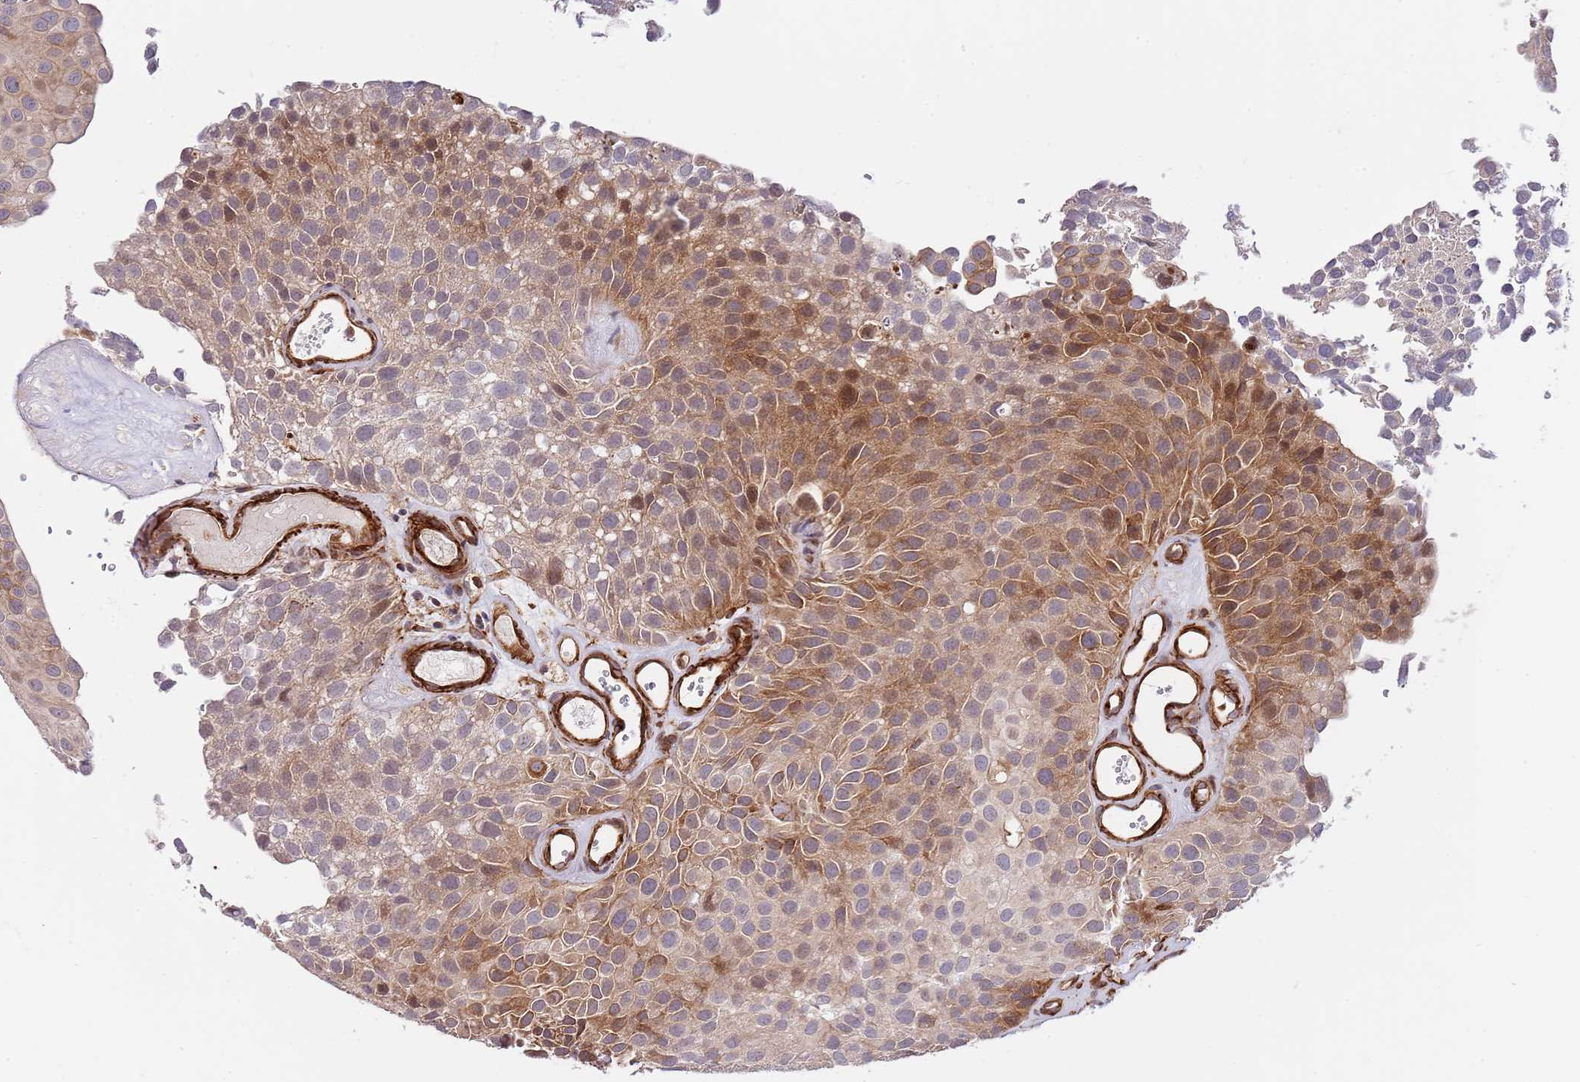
{"staining": {"intensity": "moderate", "quantity": "25%-75%", "location": "cytoplasmic/membranous"}, "tissue": "urothelial cancer", "cell_type": "Tumor cells", "image_type": "cancer", "snomed": [{"axis": "morphology", "description": "Urothelial carcinoma, Low grade"}, {"axis": "topography", "description": "Urinary bladder"}], "caption": "Urothelial cancer stained with a brown dye shows moderate cytoplasmic/membranous positive staining in about 25%-75% of tumor cells.", "gene": "NEK3", "patient": {"sex": "male", "age": 88}}